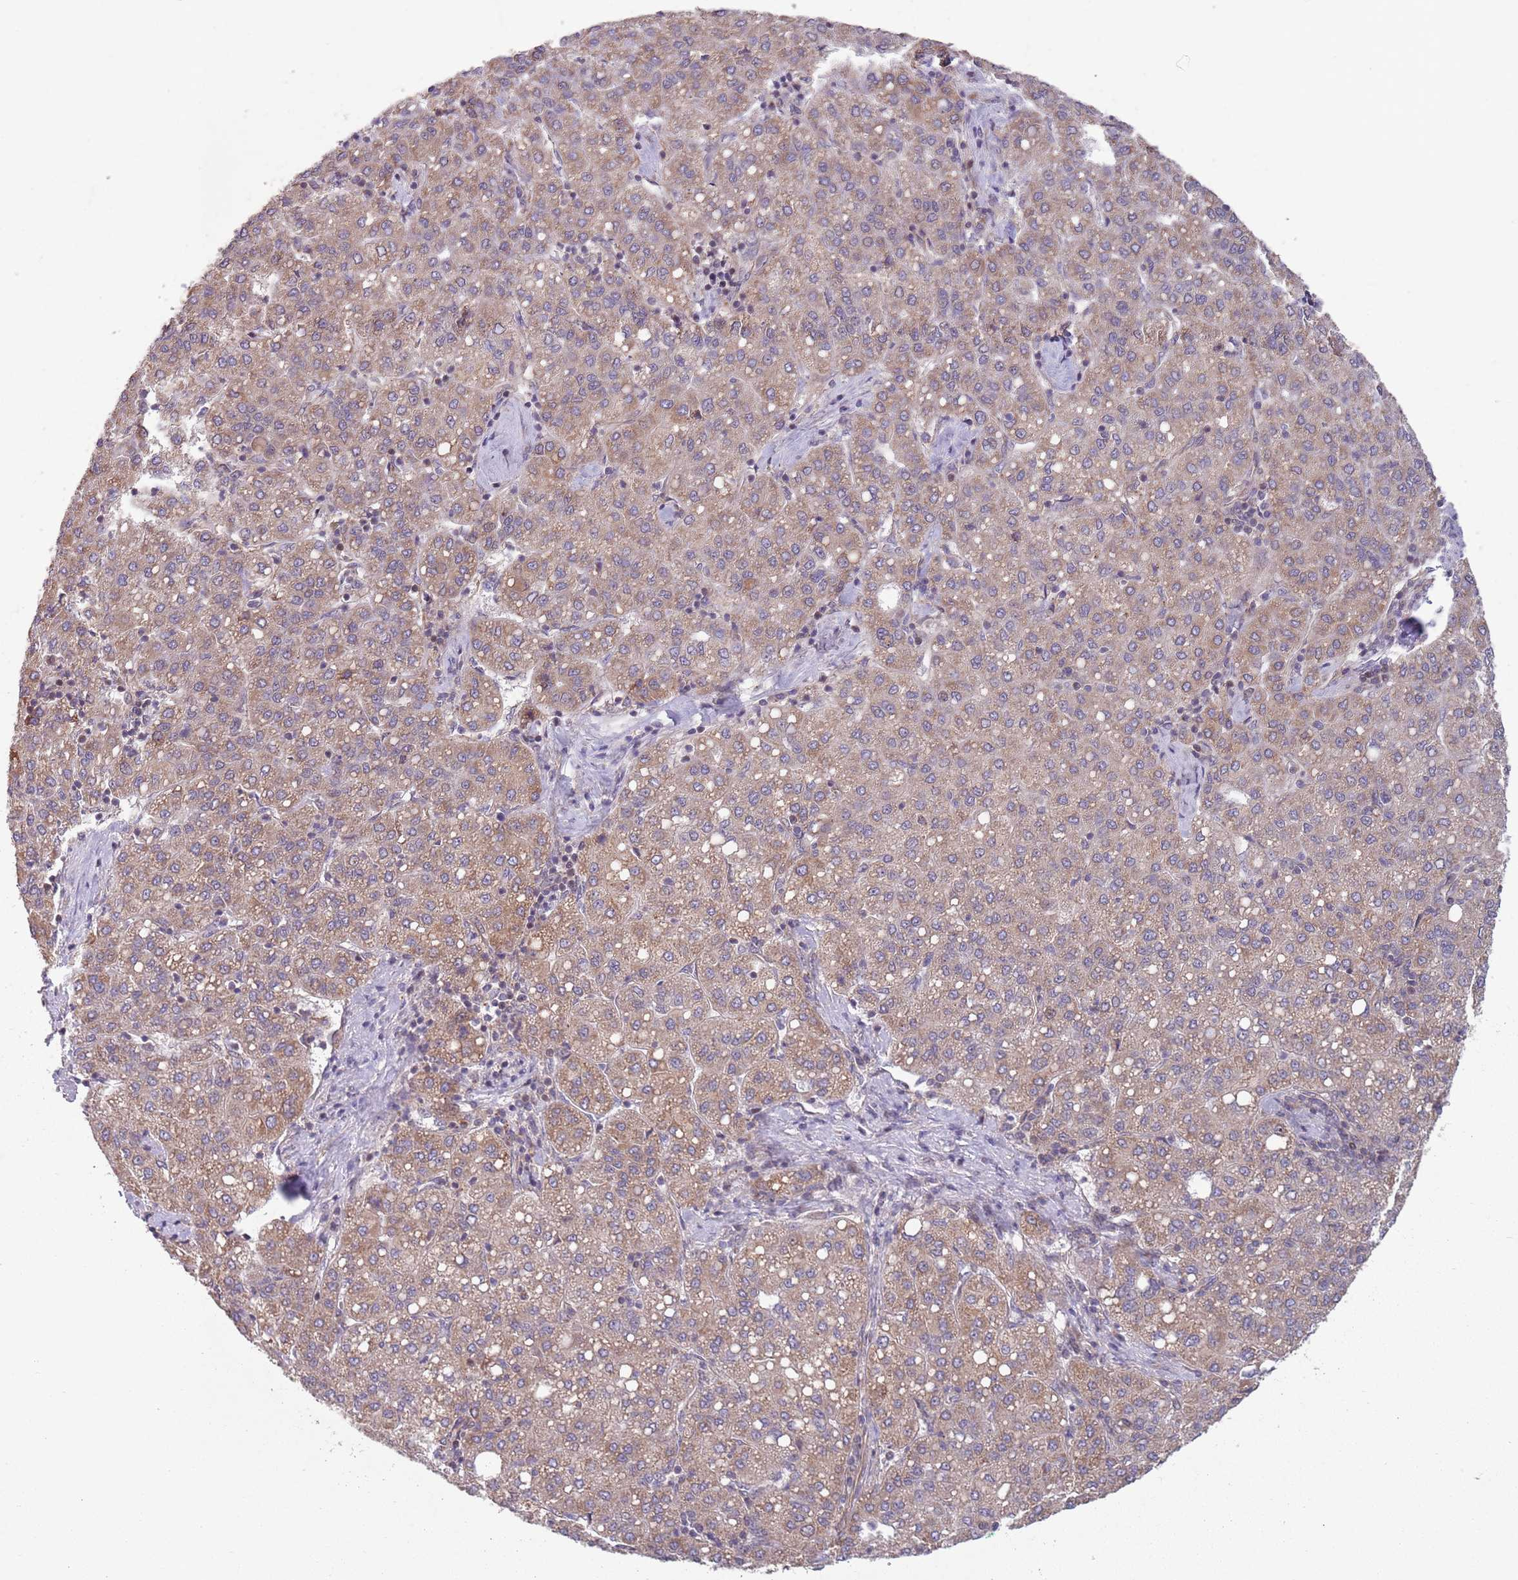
{"staining": {"intensity": "moderate", "quantity": "25%-75%", "location": "cytoplasmic/membranous"}, "tissue": "liver cancer", "cell_type": "Tumor cells", "image_type": "cancer", "snomed": [{"axis": "morphology", "description": "Carcinoma, Hepatocellular, NOS"}, {"axis": "topography", "description": "Liver"}], "caption": "Immunohistochemical staining of liver cancer (hepatocellular carcinoma) demonstrates medium levels of moderate cytoplasmic/membranous staining in approximately 25%-75% of tumor cells.", "gene": "CHD9", "patient": {"sex": "male", "age": 65}}